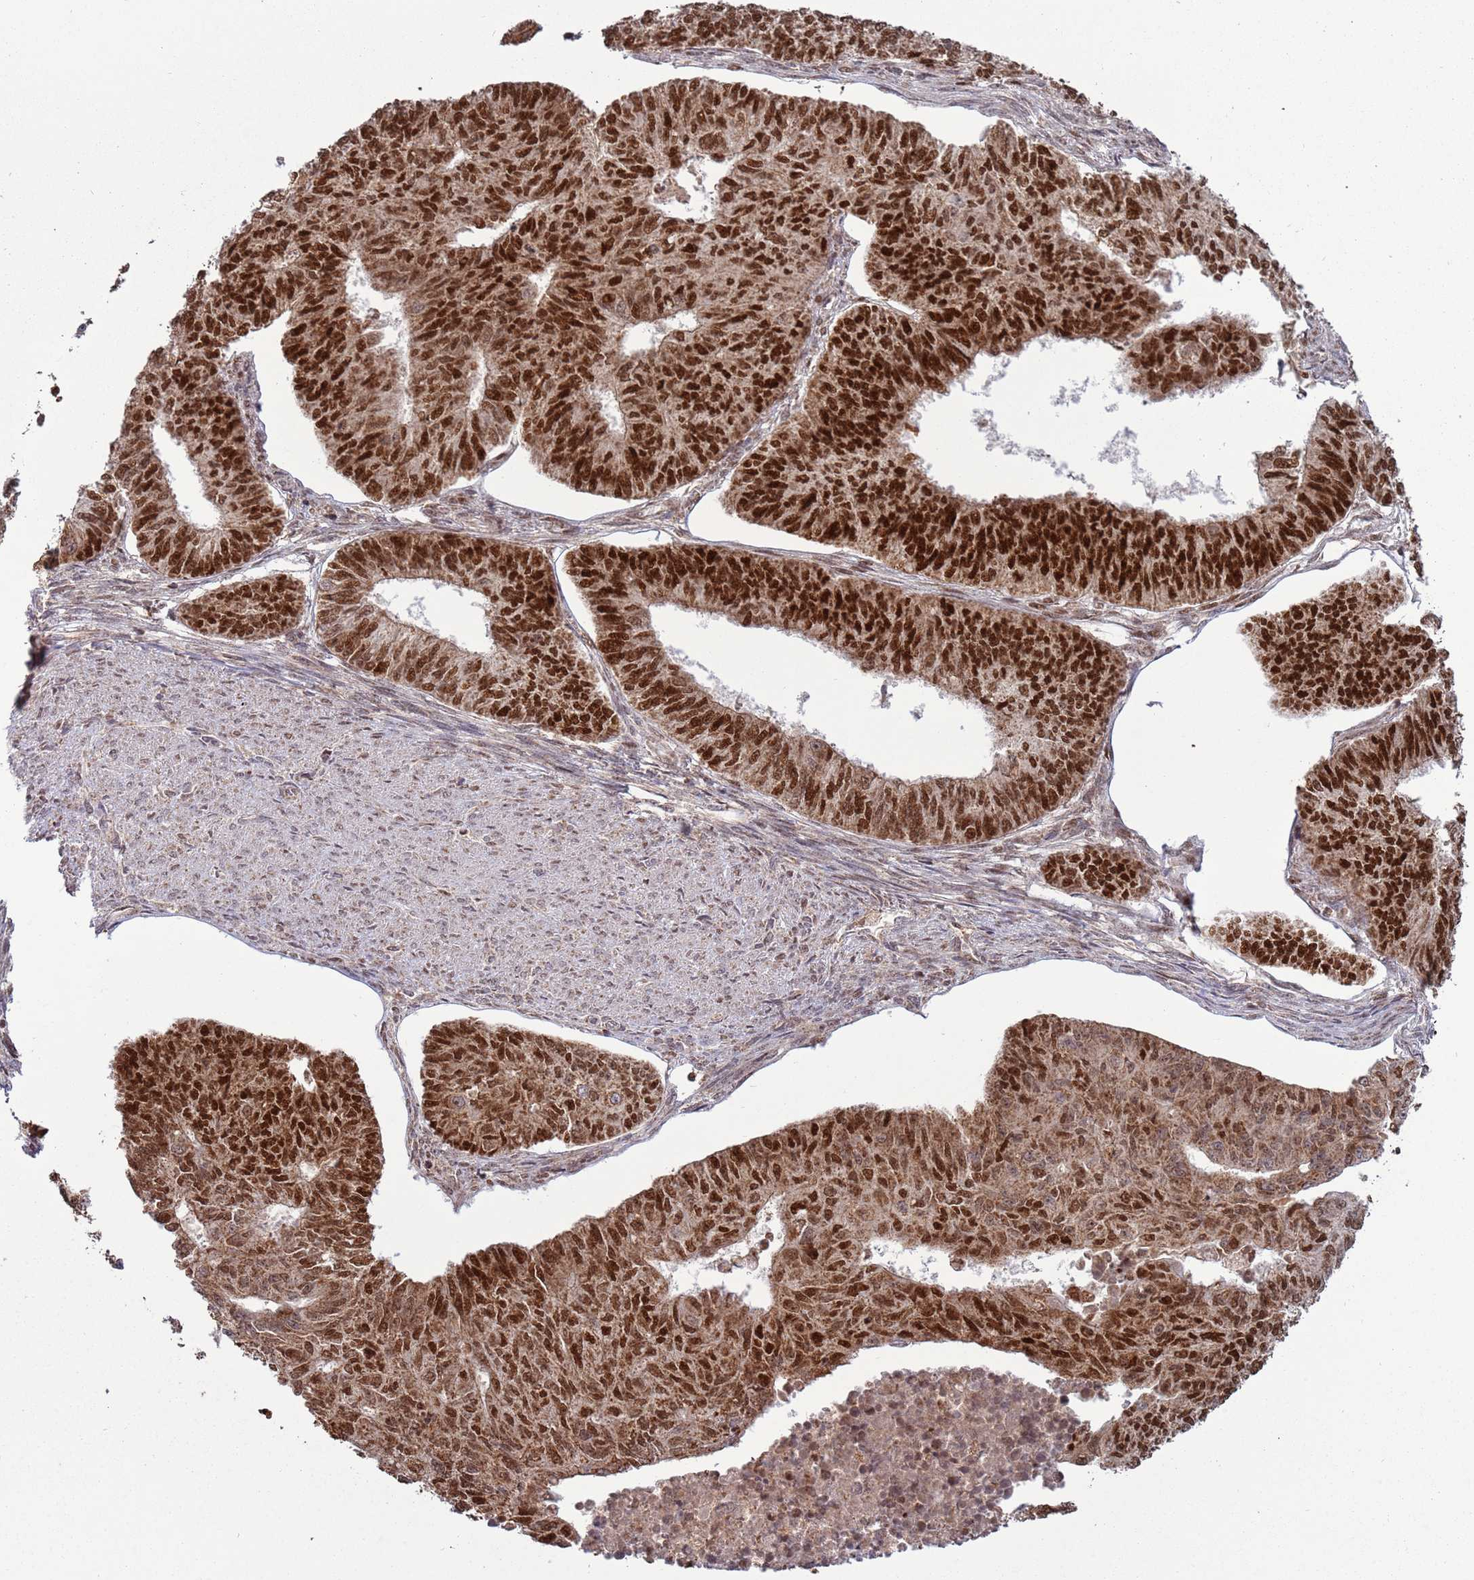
{"staining": {"intensity": "strong", "quantity": ">75%", "location": "nuclear"}, "tissue": "endometrial cancer", "cell_type": "Tumor cells", "image_type": "cancer", "snomed": [{"axis": "morphology", "description": "Adenocarcinoma, NOS"}, {"axis": "topography", "description": "Endometrium"}], "caption": "Endometrial cancer was stained to show a protein in brown. There is high levels of strong nuclear staining in about >75% of tumor cells.", "gene": "RCOR2", "patient": {"sex": "female", "age": 32}}